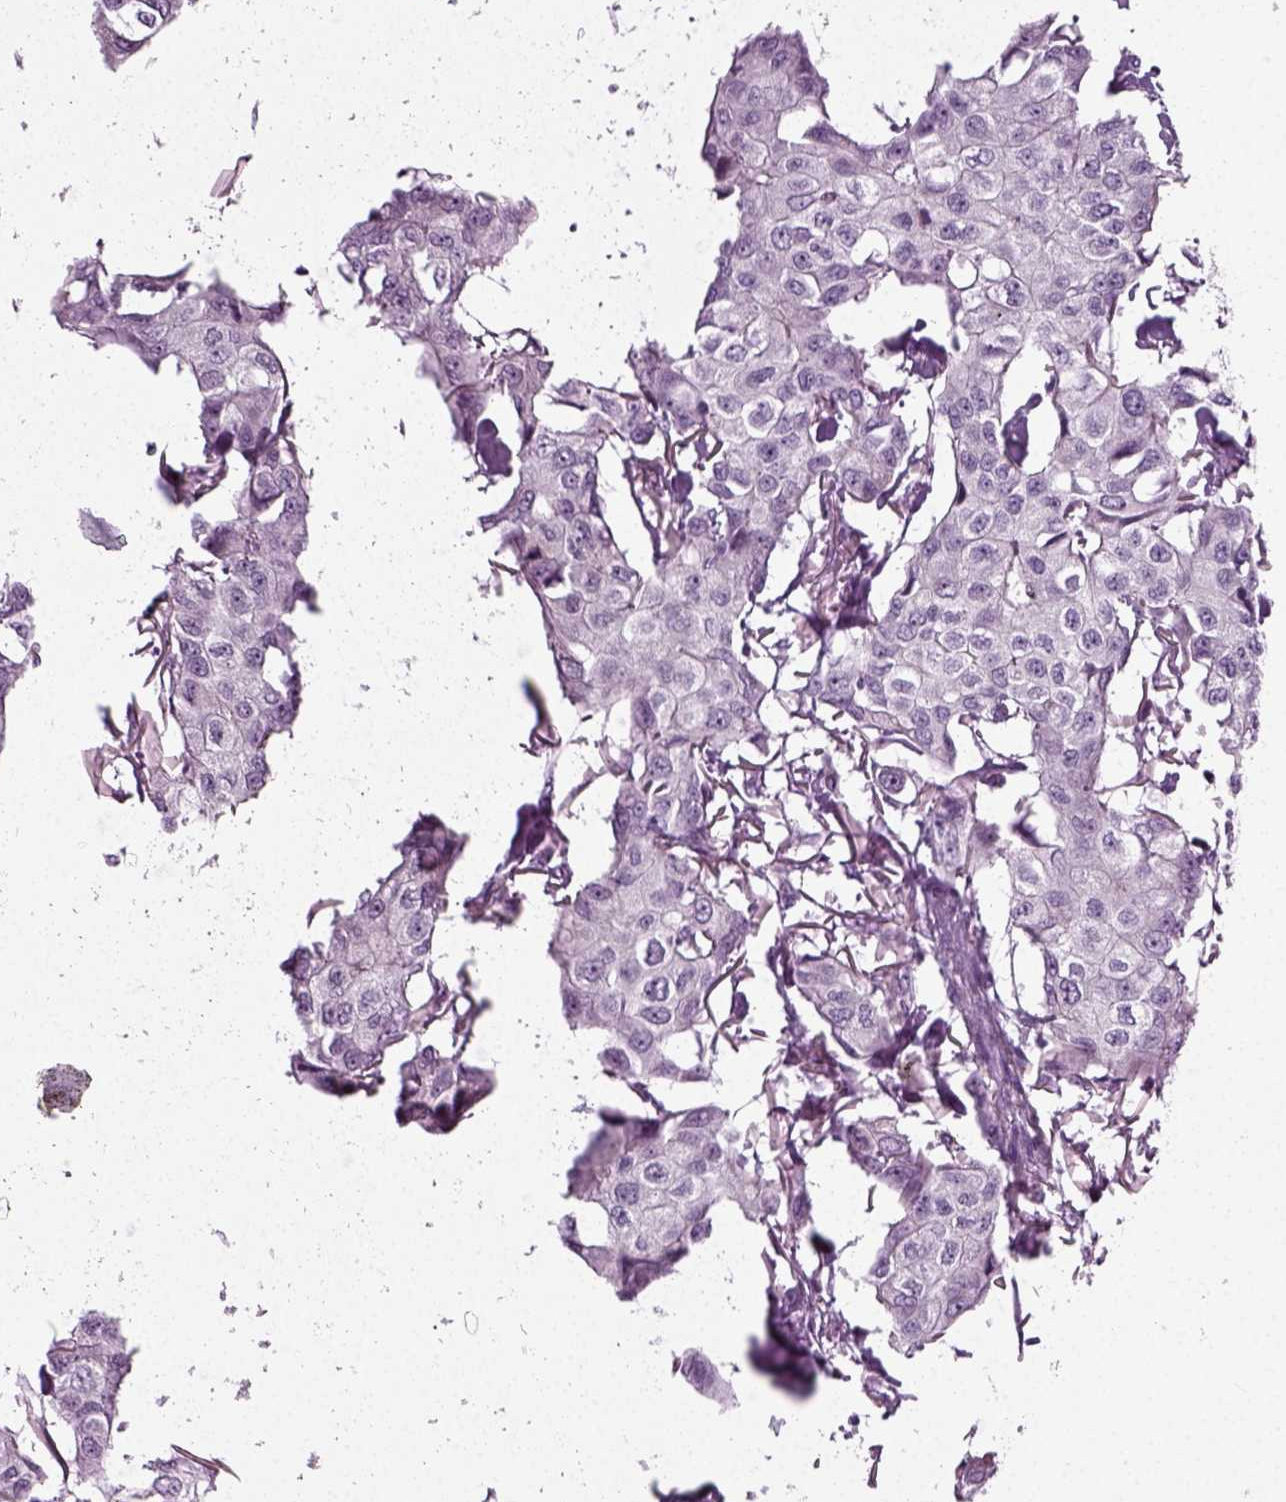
{"staining": {"intensity": "negative", "quantity": "none", "location": "none"}, "tissue": "breast cancer", "cell_type": "Tumor cells", "image_type": "cancer", "snomed": [{"axis": "morphology", "description": "Duct carcinoma"}, {"axis": "topography", "description": "Breast"}], "caption": "This is an immunohistochemistry (IHC) photomicrograph of human breast infiltrating ductal carcinoma. There is no positivity in tumor cells.", "gene": "SCG5", "patient": {"sex": "female", "age": 80}}